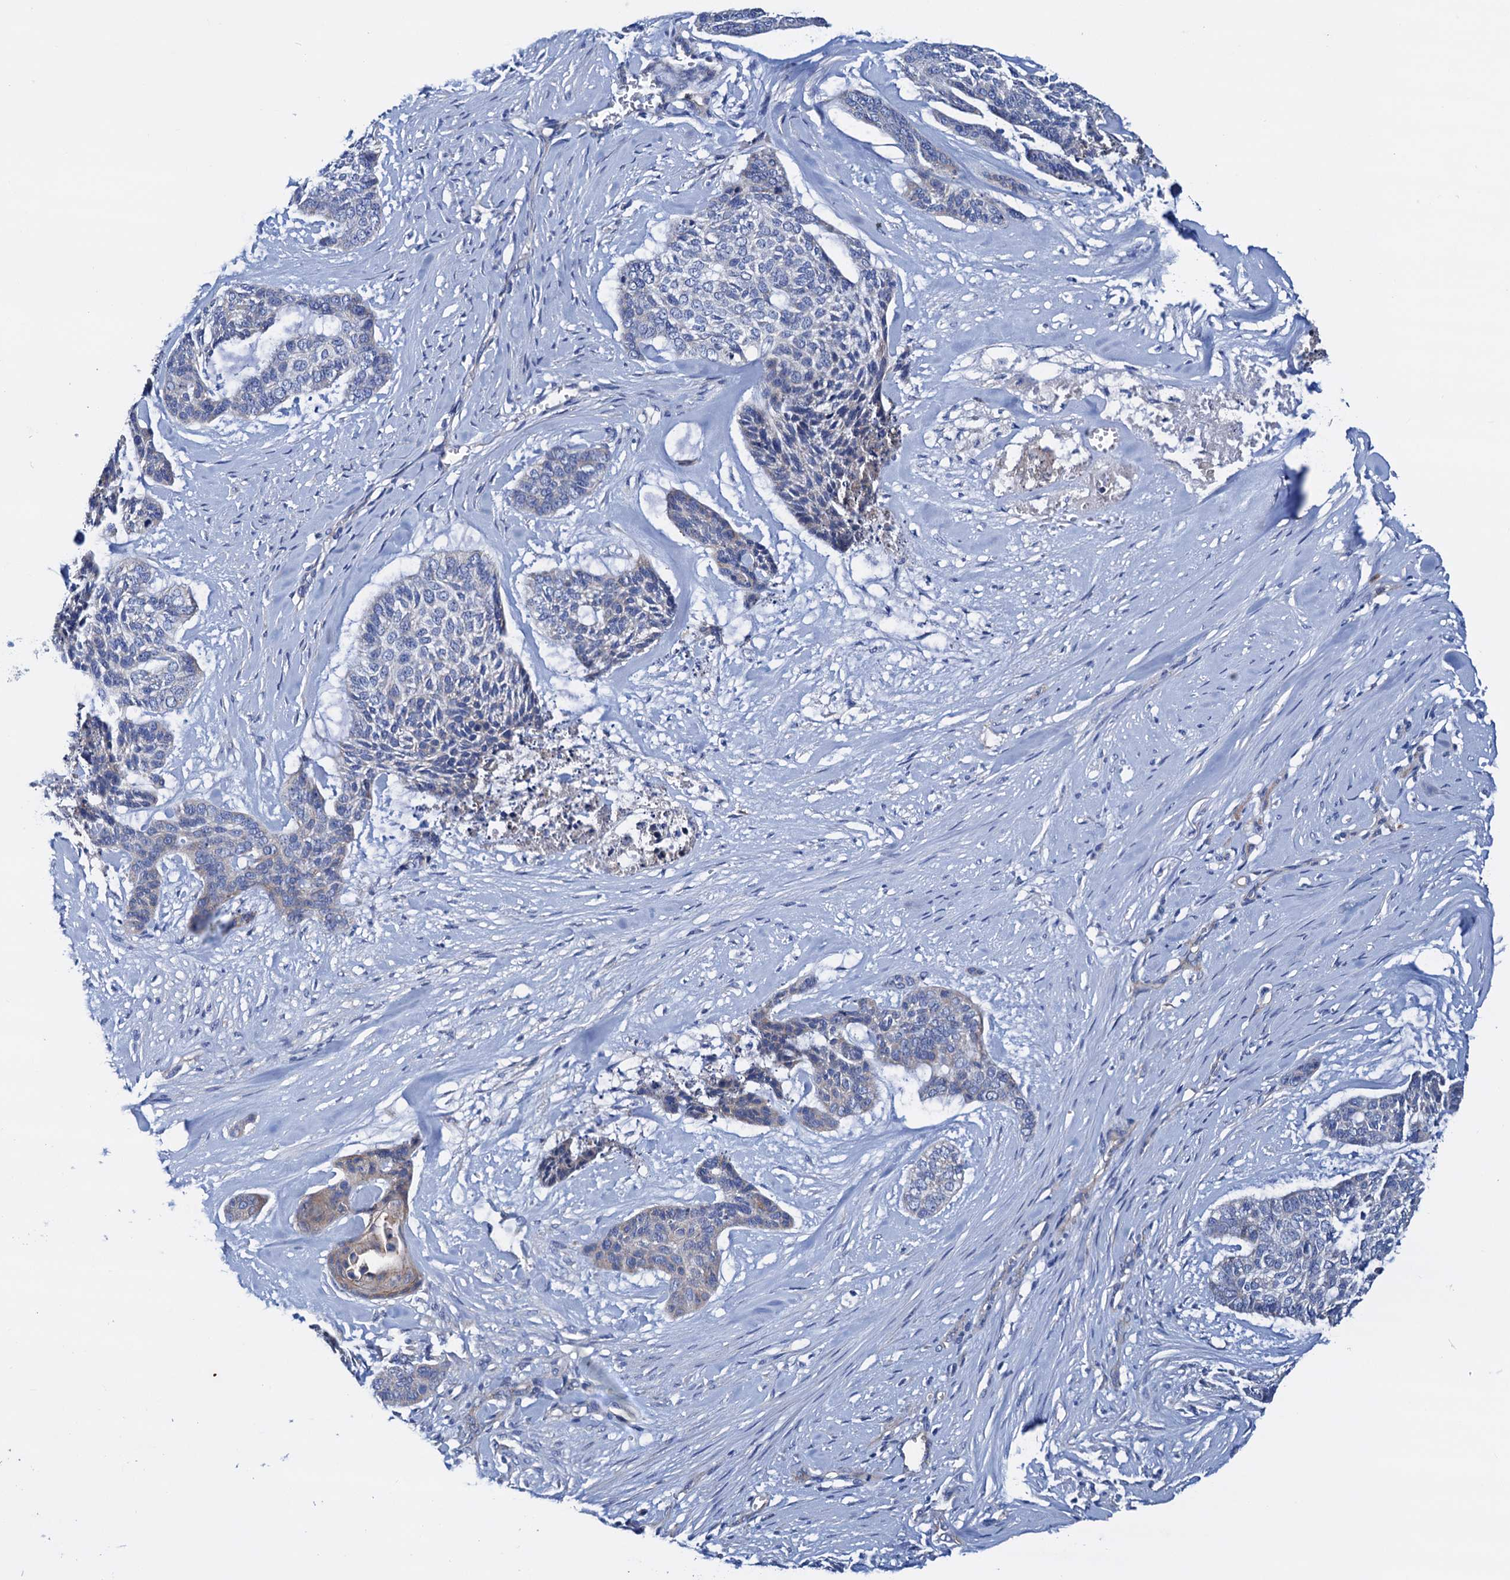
{"staining": {"intensity": "negative", "quantity": "none", "location": "none"}, "tissue": "skin cancer", "cell_type": "Tumor cells", "image_type": "cancer", "snomed": [{"axis": "morphology", "description": "Basal cell carcinoma"}, {"axis": "topography", "description": "Skin"}], "caption": "The immunohistochemistry histopathology image has no significant positivity in tumor cells of skin cancer tissue.", "gene": "RASSF9", "patient": {"sex": "female", "age": 64}}